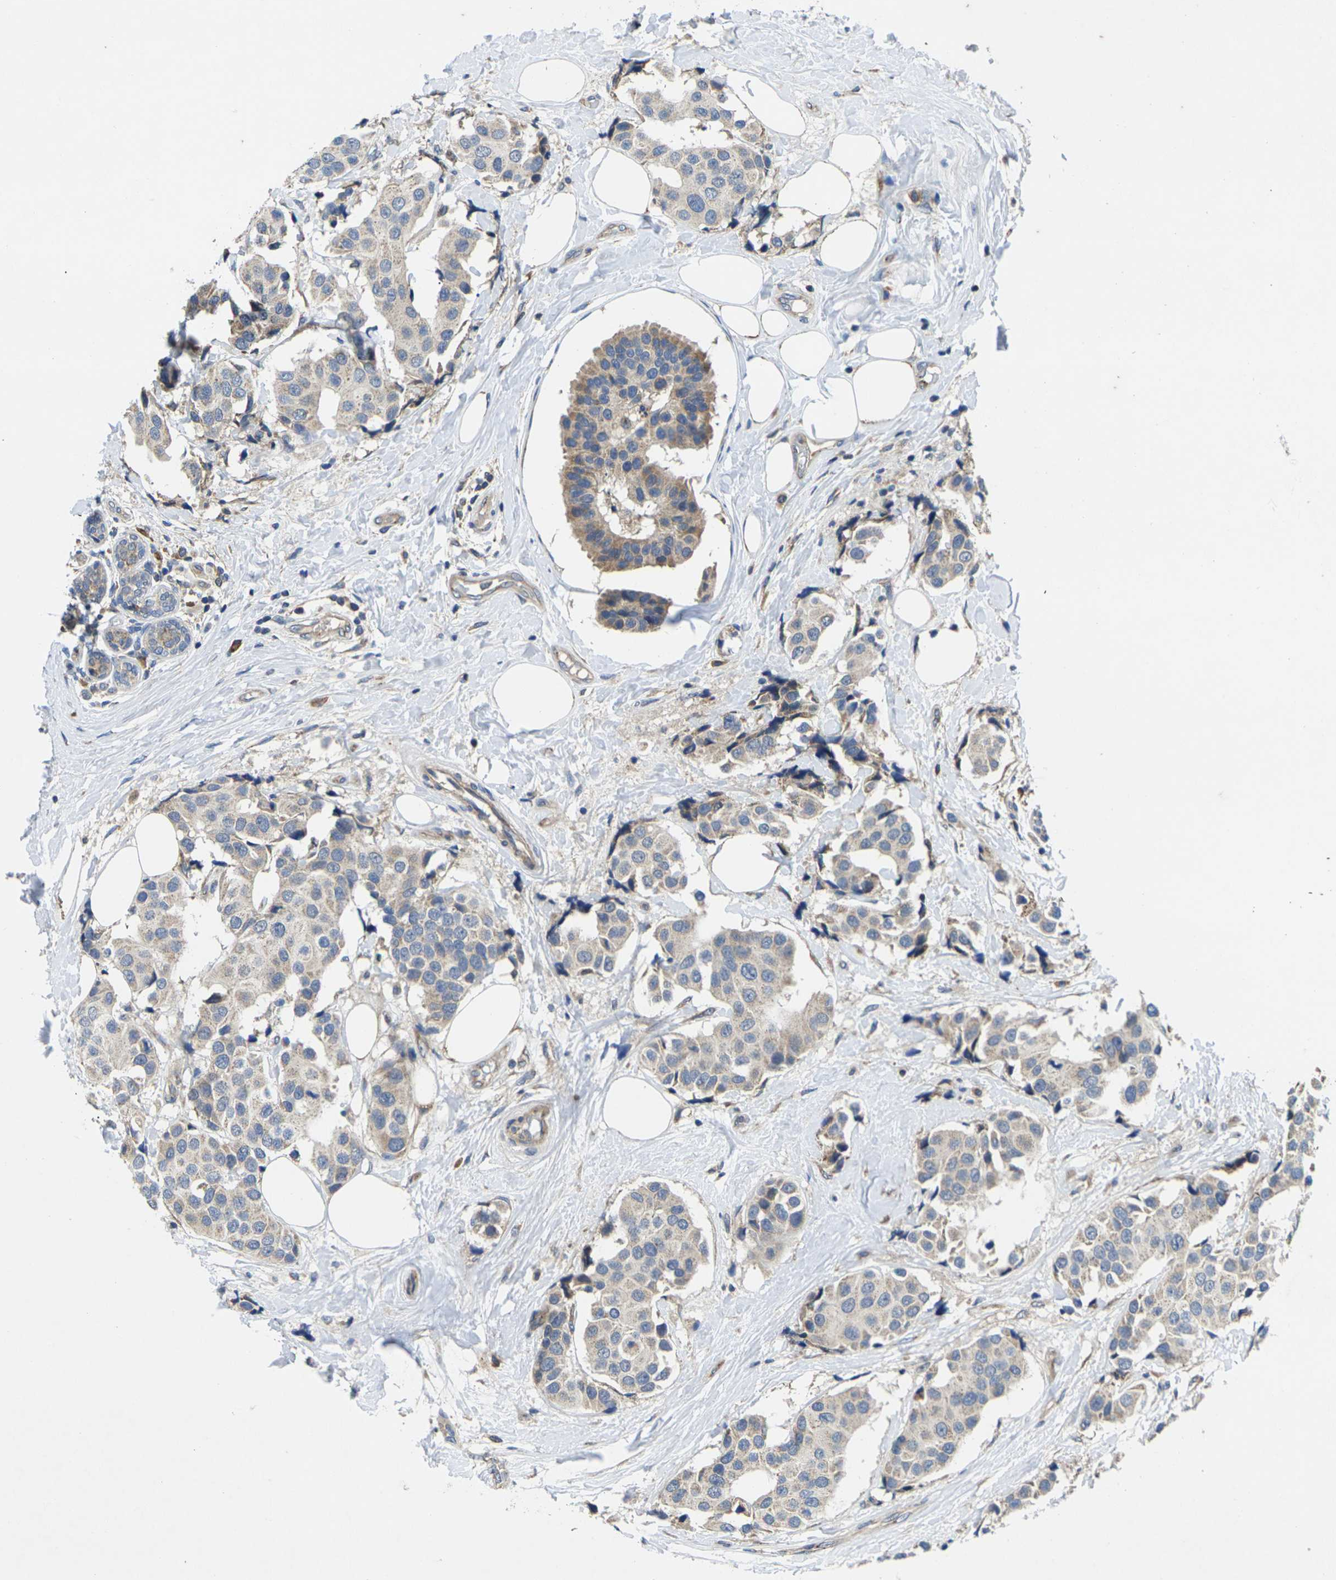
{"staining": {"intensity": "weak", "quantity": ">75%", "location": "cytoplasmic/membranous"}, "tissue": "breast cancer", "cell_type": "Tumor cells", "image_type": "cancer", "snomed": [{"axis": "morphology", "description": "Normal tissue, NOS"}, {"axis": "morphology", "description": "Duct carcinoma"}, {"axis": "topography", "description": "Breast"}], "caption": "Immunohistochemical staining of intraductal carcinoma (breast) shows weak cytoplasmic/membranous protein expression in approximately >75% of tumor cells.", "gene": "KIF1B", "patient": {"sex": "female", "age": 39}}